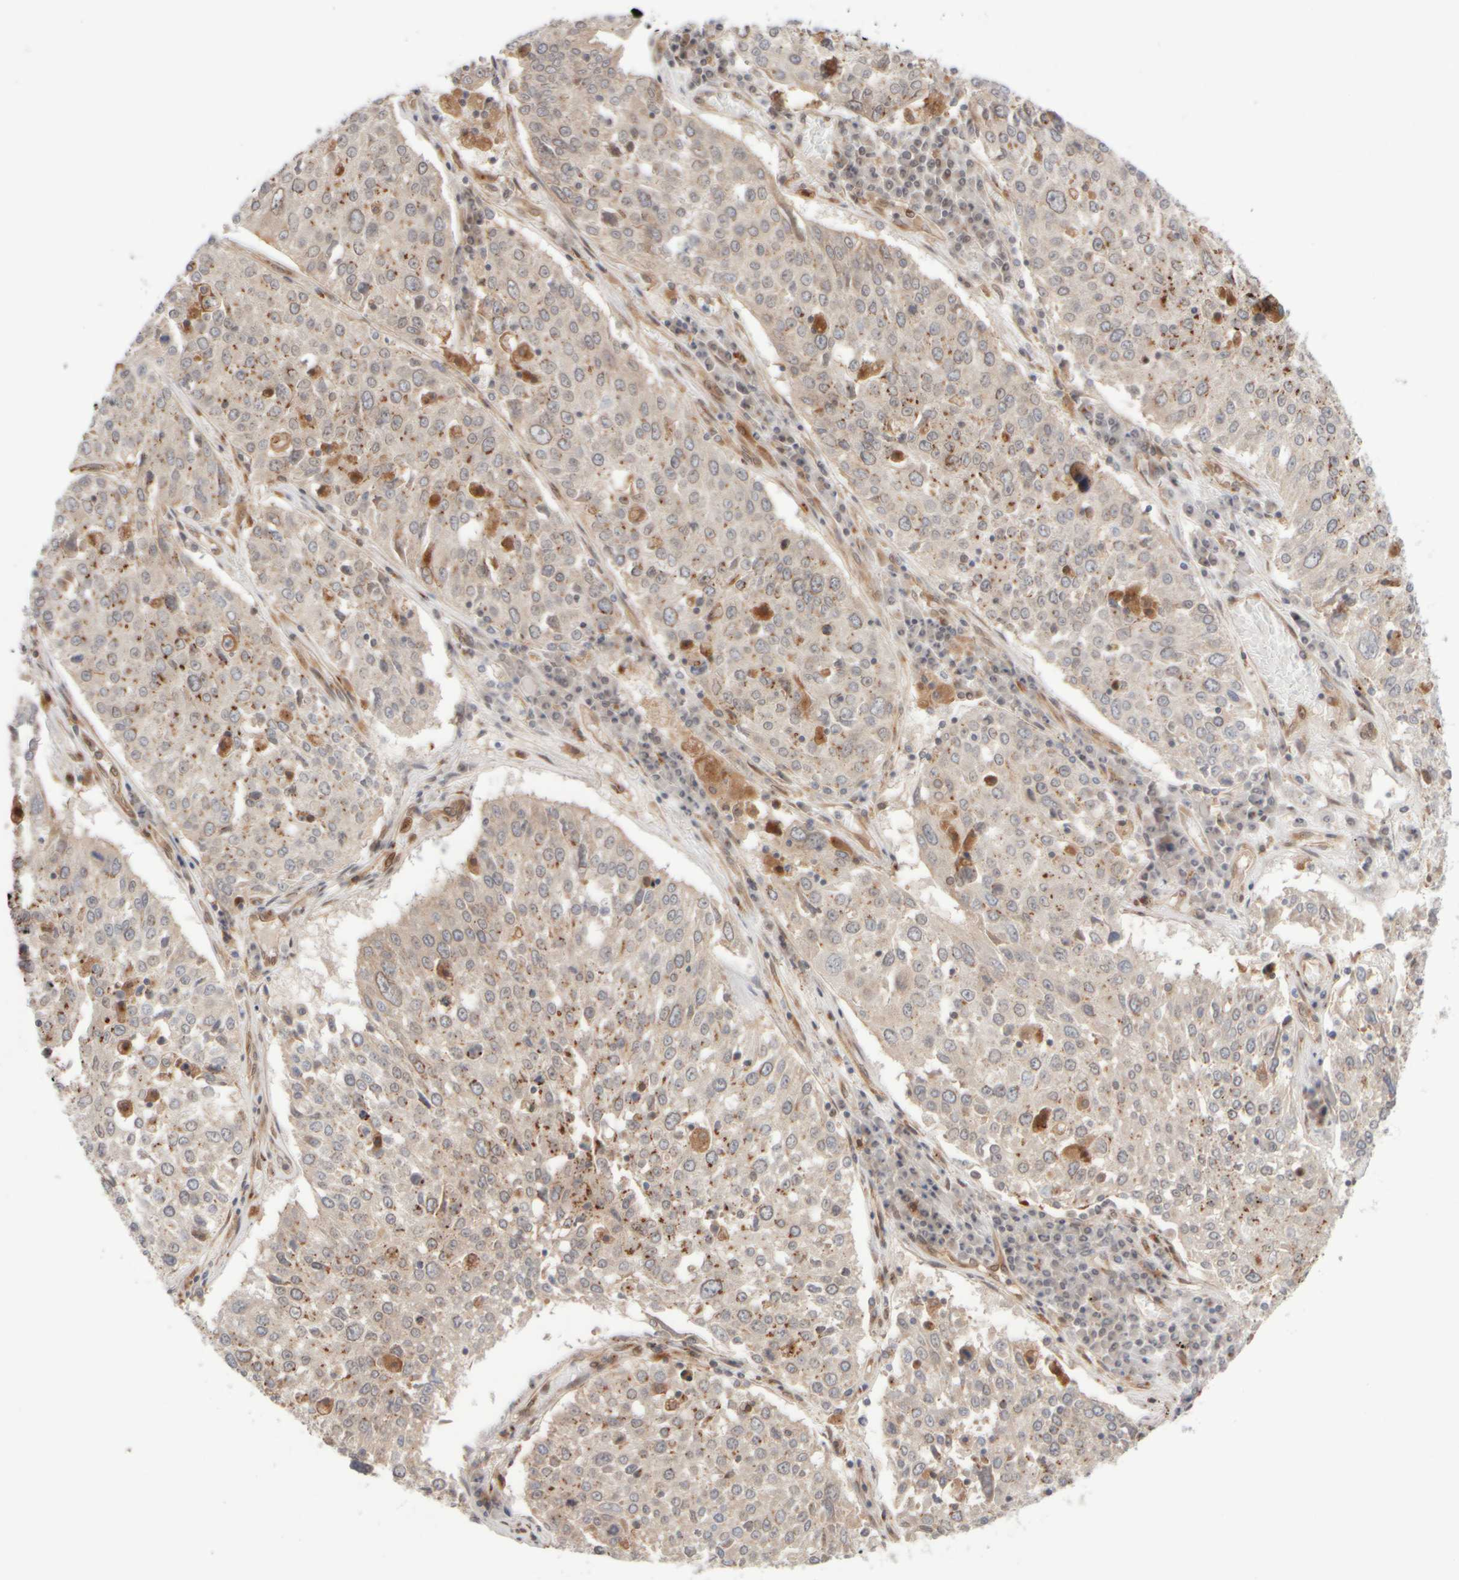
{"staining": {"intensity": "weak", "quantity": "25%-75%", "location": "cytoplasmic/membranous"}, "tissue": "lung cancer", "cell_type": "Tumor cells", "image_type": "cancer", "snomed": [{"axis": "morphology", "description": "Squamous cell carcinoma, NOS"}, {"axis": "topography", "description": "Lung"}], "caption": "Immunohistochemical staining of lung cancer displays low levels of weak cytoplasmic/membranous expression in about 25%-75% of tumor cells.", "gene": "GCN1", "patient": {"sex": "male", "age": 65}}